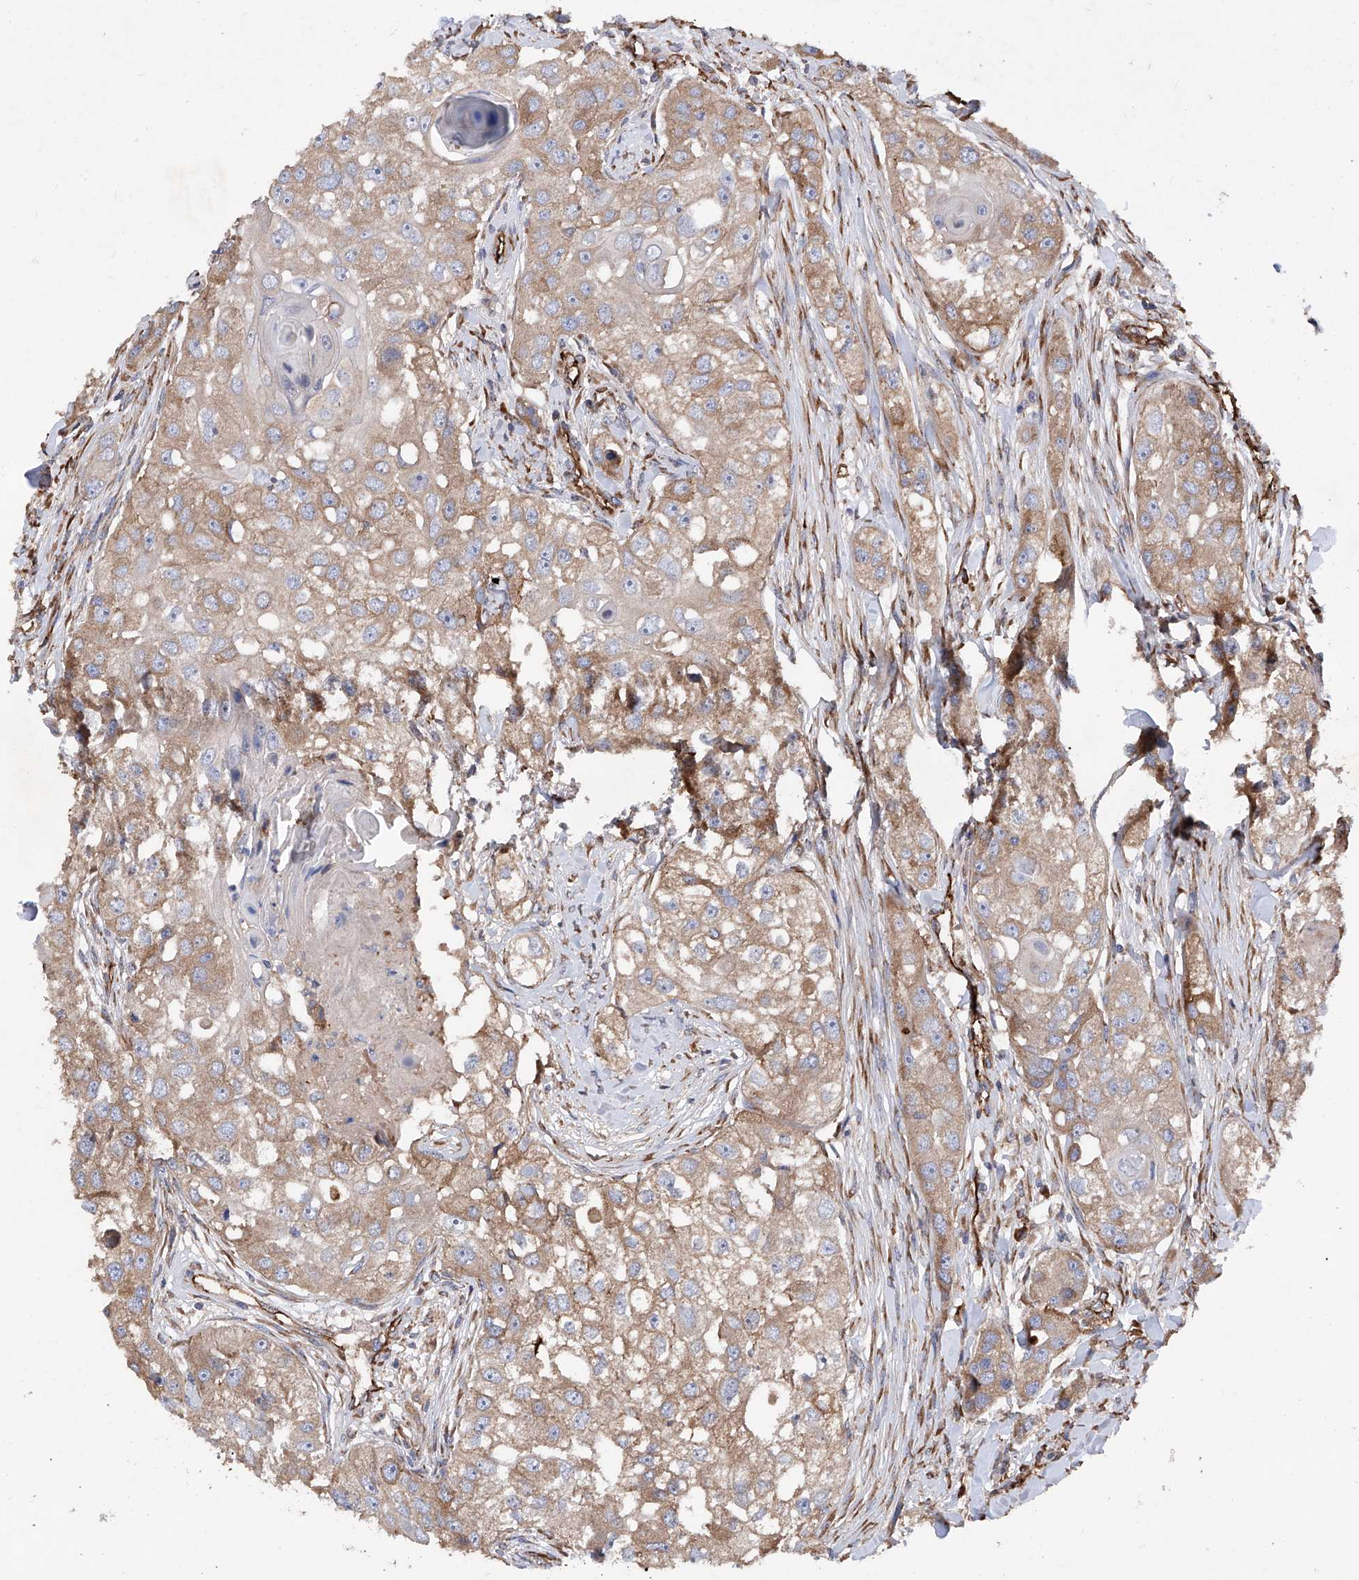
{"staining": {"intensity": "moderate", "quantity": ">75%", "location": "cytoplasmic/membranous"}, "tissue": "head and neck cancer", "cell_type": "Tumor cells", "image_type": "cancer", "snomed": [{"axis": "morphology", "description": "Normal tissue, NOS"}, {"axis": "morphology", "description": "Squamous cell carcinoma, NOS"}, {"axis": "topography", "description": "Skeletal muscle"}, {"axis": "topography", "description": "Head-Neck"}], "caption": "An image of human head and neck cancer (squamous cell carcinoma) stained for a protein exhibits moderate cytoplasmic/membranous brown staining in tumor cells. (DAB IHC, brown staining for protein, blue staining for nuclei).", "gene": "INPP5B", "patient": {"sex": "male", "age": 51}}